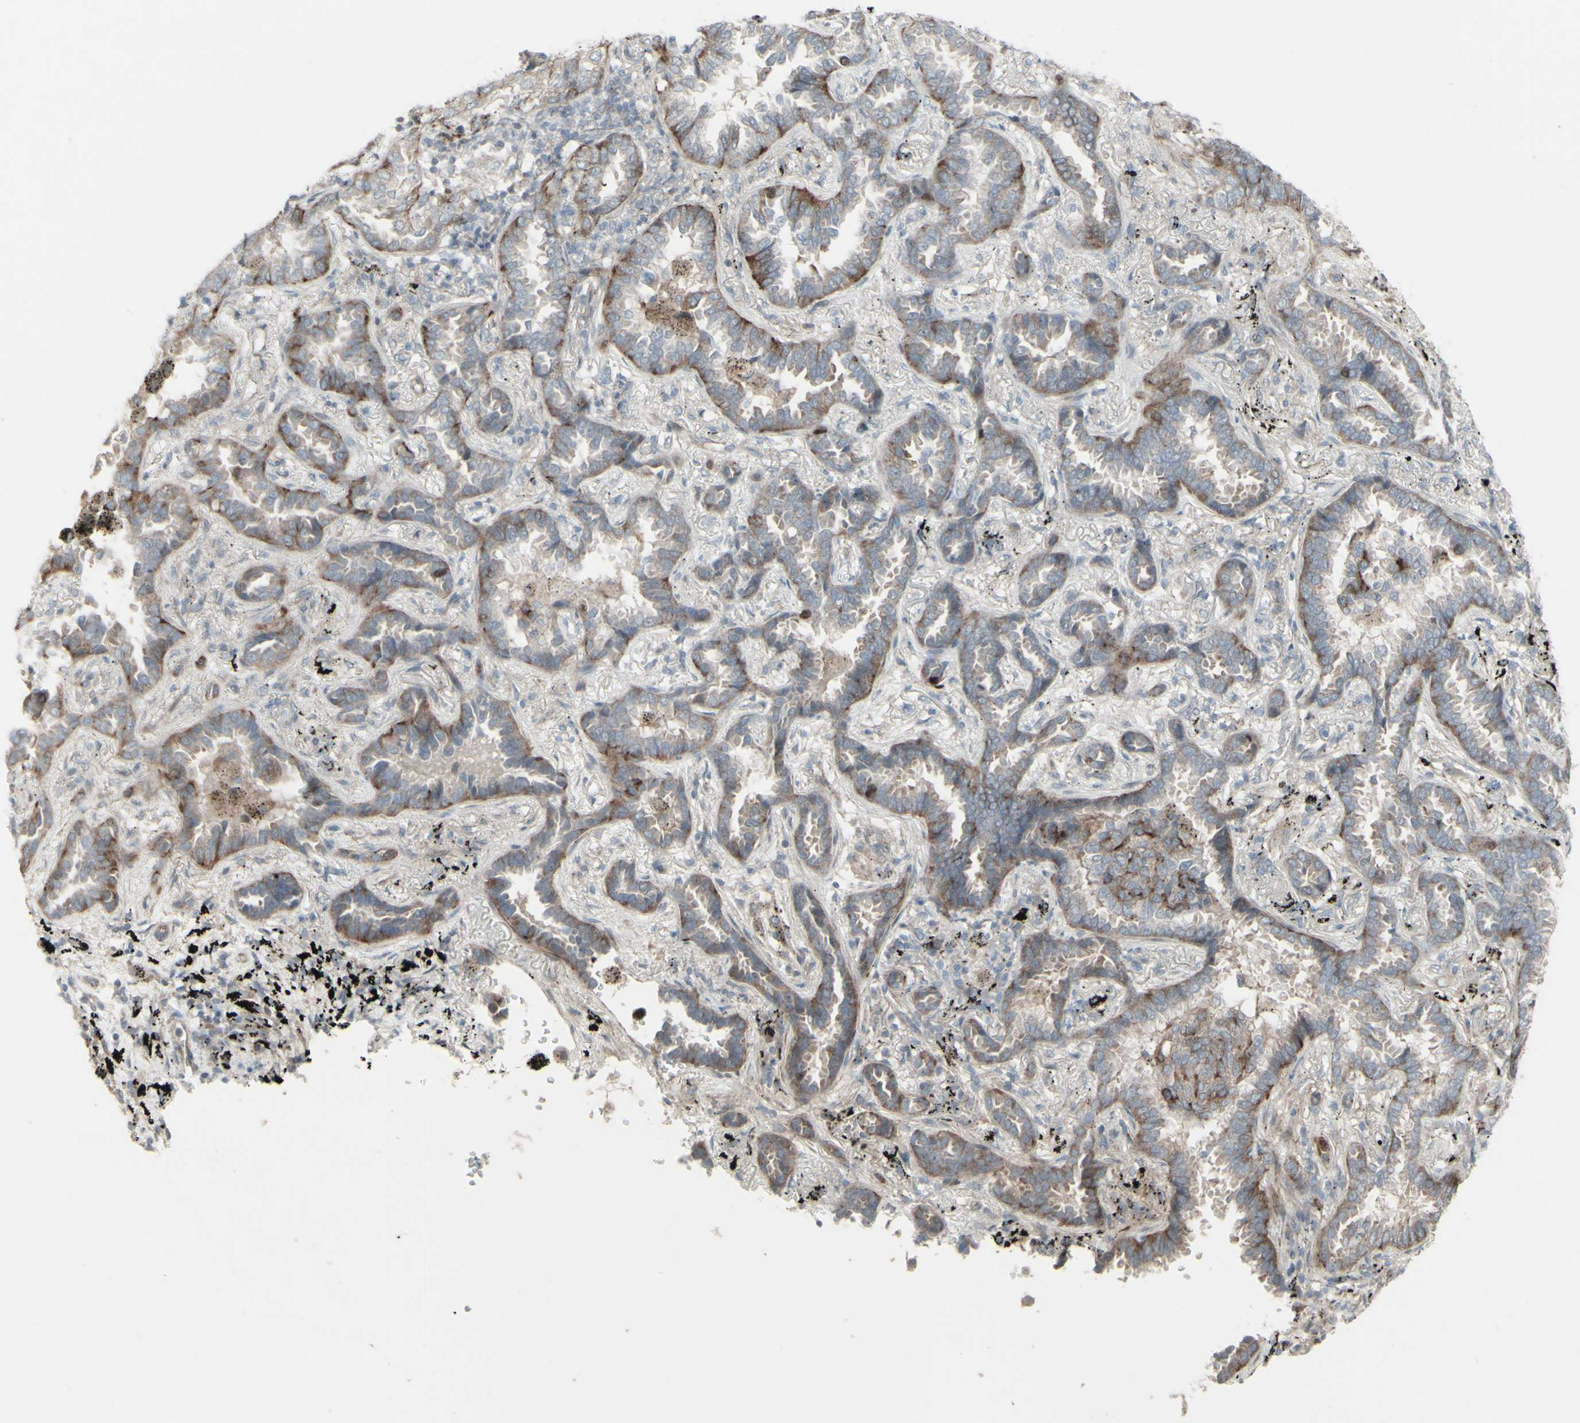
{"staining": {"intensity": "moderate", "quantity": ">75%", "location": "cytoplasmic/membranous"}, "tissue": "lung cancer", "cell_type": "Tumor cells", "image_type": "cancer", "snomed": [{"axis": "morphology", "description": "Normal tissue, NOS"}, {"axis": "morphology", "description": "Adenocarcinoma, NOS"}, {"axis": "topography", "description": "Lung"}], "caption": "Immunohistochemistry micrograph of human lung adenocarcinoma stained for a protein (brown), which reveals medium levels of moderate cytoplasmic/membranous positivity in approximately >75% of tumor cells.", "gene": "GMNN", "patient": {"sex": "male", "age": 59}}